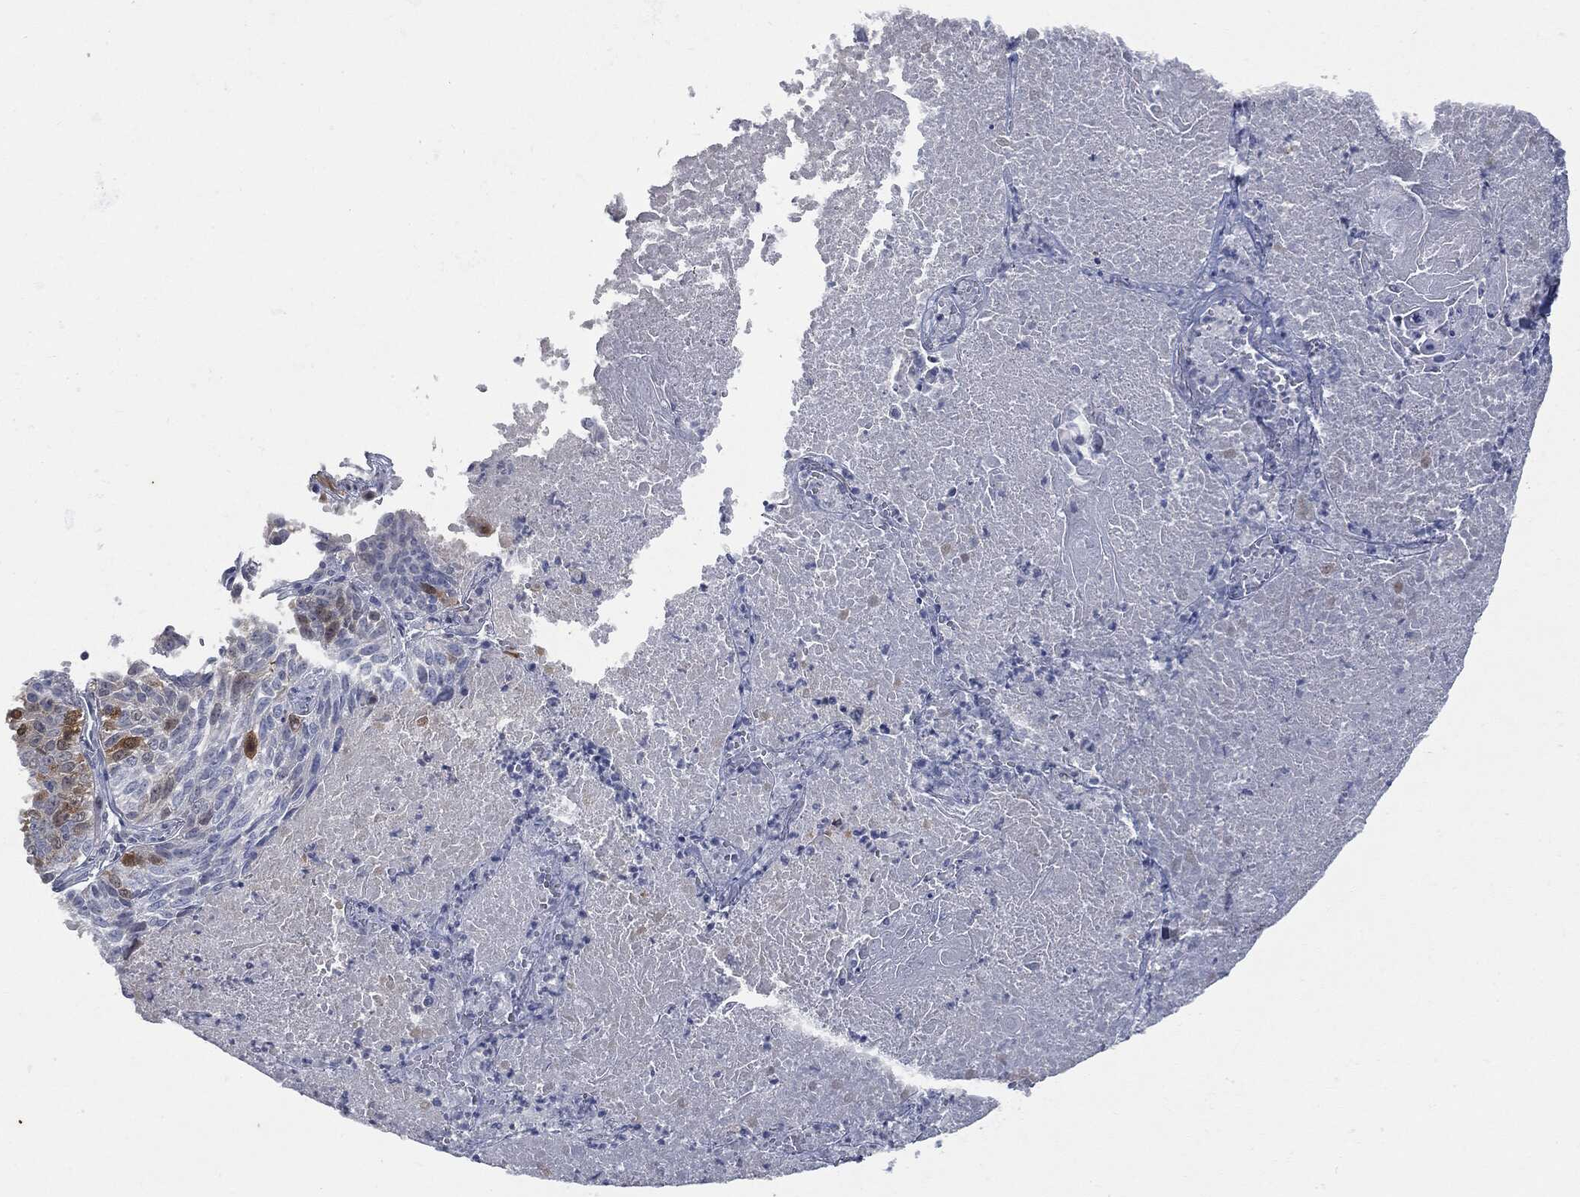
{"staining": {"intensity": "strong", "quantity": "<25%", "location": "cytoplasmic/membranous"}, "tissue": "lung cancer", "cell_type": "Tumor cells", "image_type": "cancer", "snomed": [{"axis": "morphology", "description": "Squamous cell carcinoma, NOS"}, {"axis": "topography", "description": "Lung"}], "caption": "Lung cancer tissue shows strong cytoplasmic/membranous expression in about <25% of tumor cells, visualized by immunohistochemistry.", "gene": "UBE2C", "patient": {"sex": "male", "age": 64}}